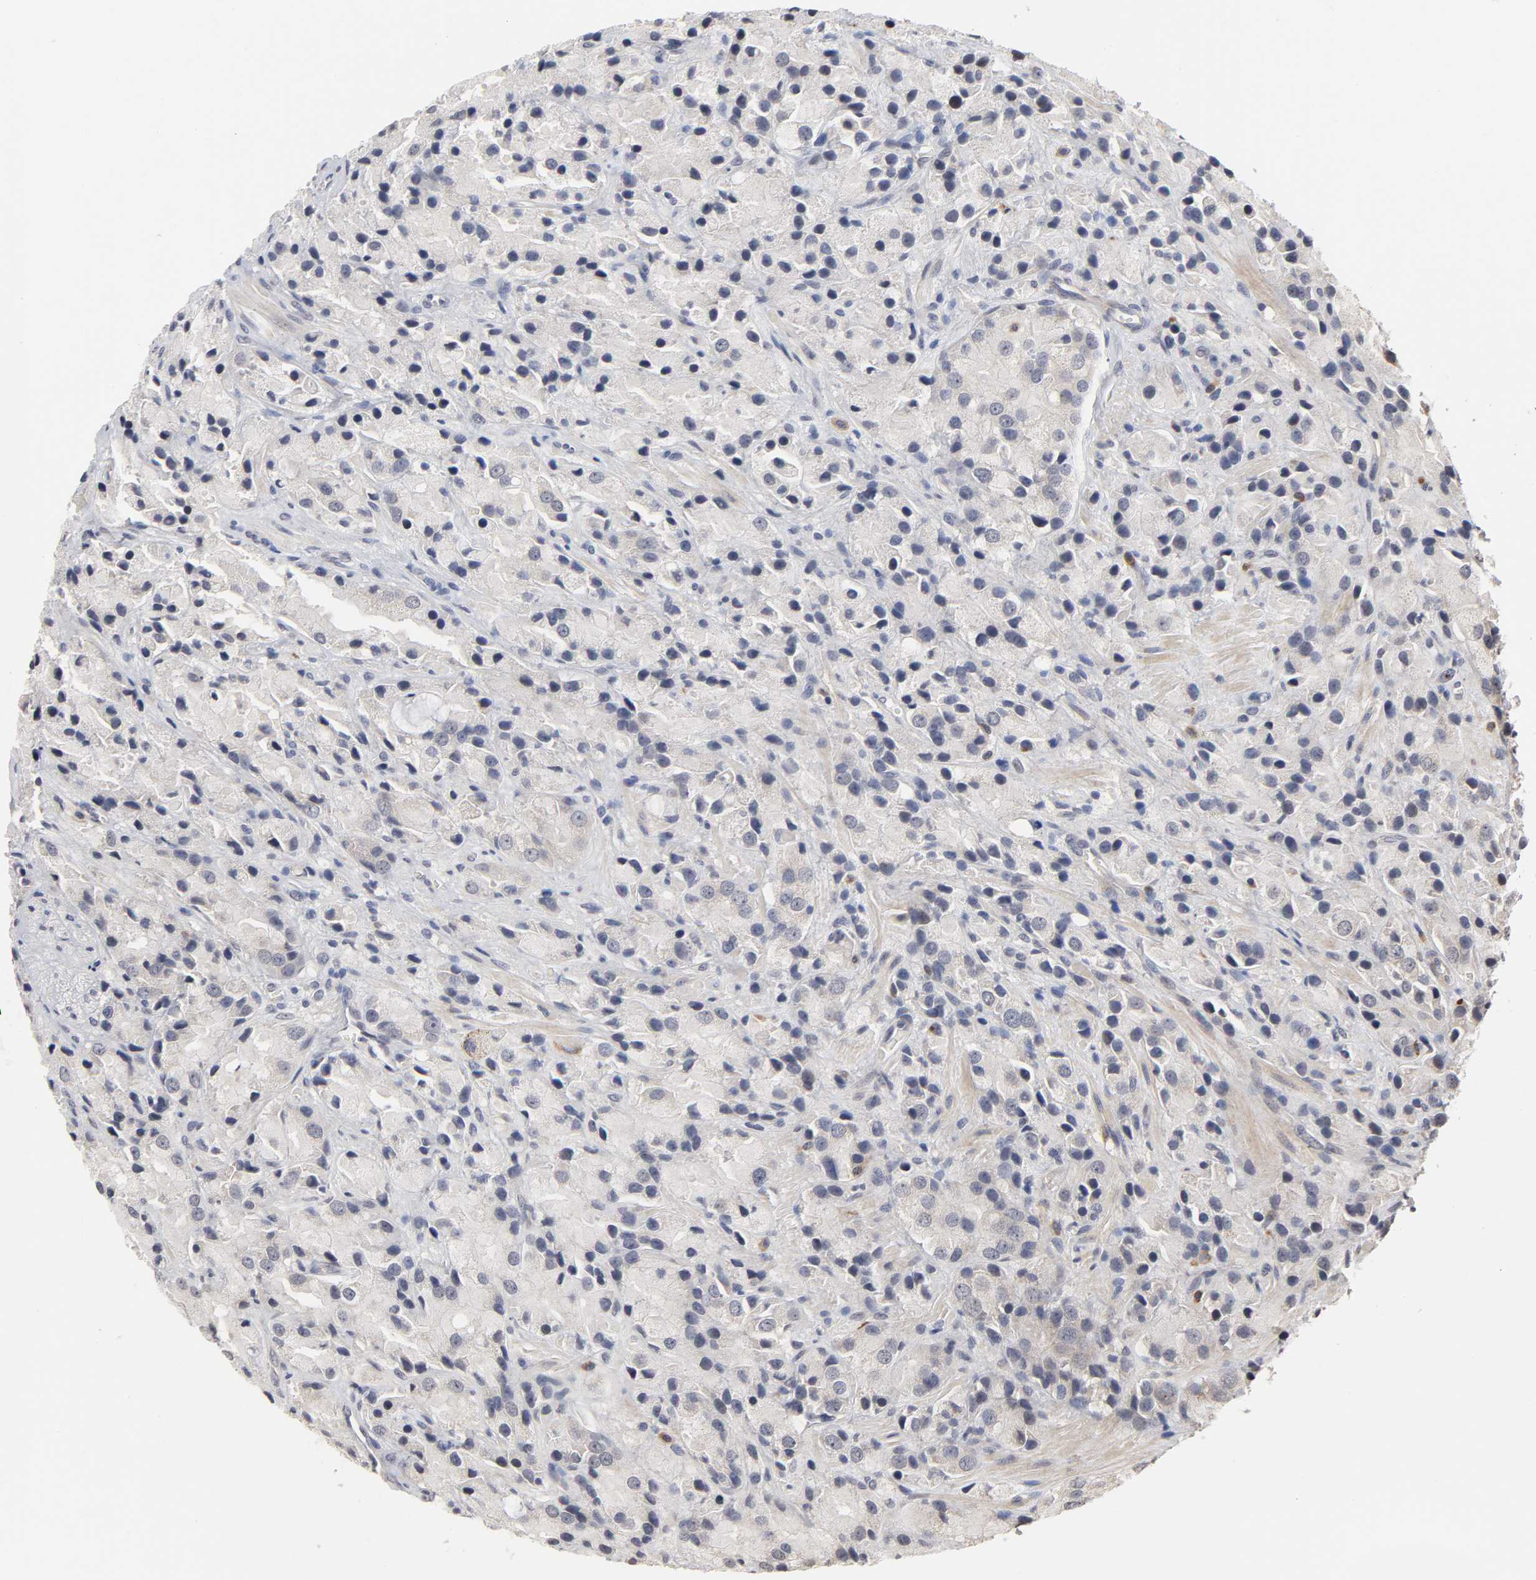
{"staining": {"intensity": "weak", "quantity": "<25%", "location": "cytoplasmic/membranous"}, "tissue": "prostate cancer", "cell_type": "Tumor cells", "image_type": "cancer", "snomed": [{"axis": "morphology", "description": "Adenocarcinoma, High grade"}, {"axis": "topography", "description": "Prostate"}], "caption": "The image exhibits no staining of tumor cells in prostate high-grade adenocarcinoma. The staining is performed using DAB brown chromogen with nuclei counter-stained in using hematoxylin.", "gene": "HNF4A", "patient": {"sex": "male", "age": 70}}